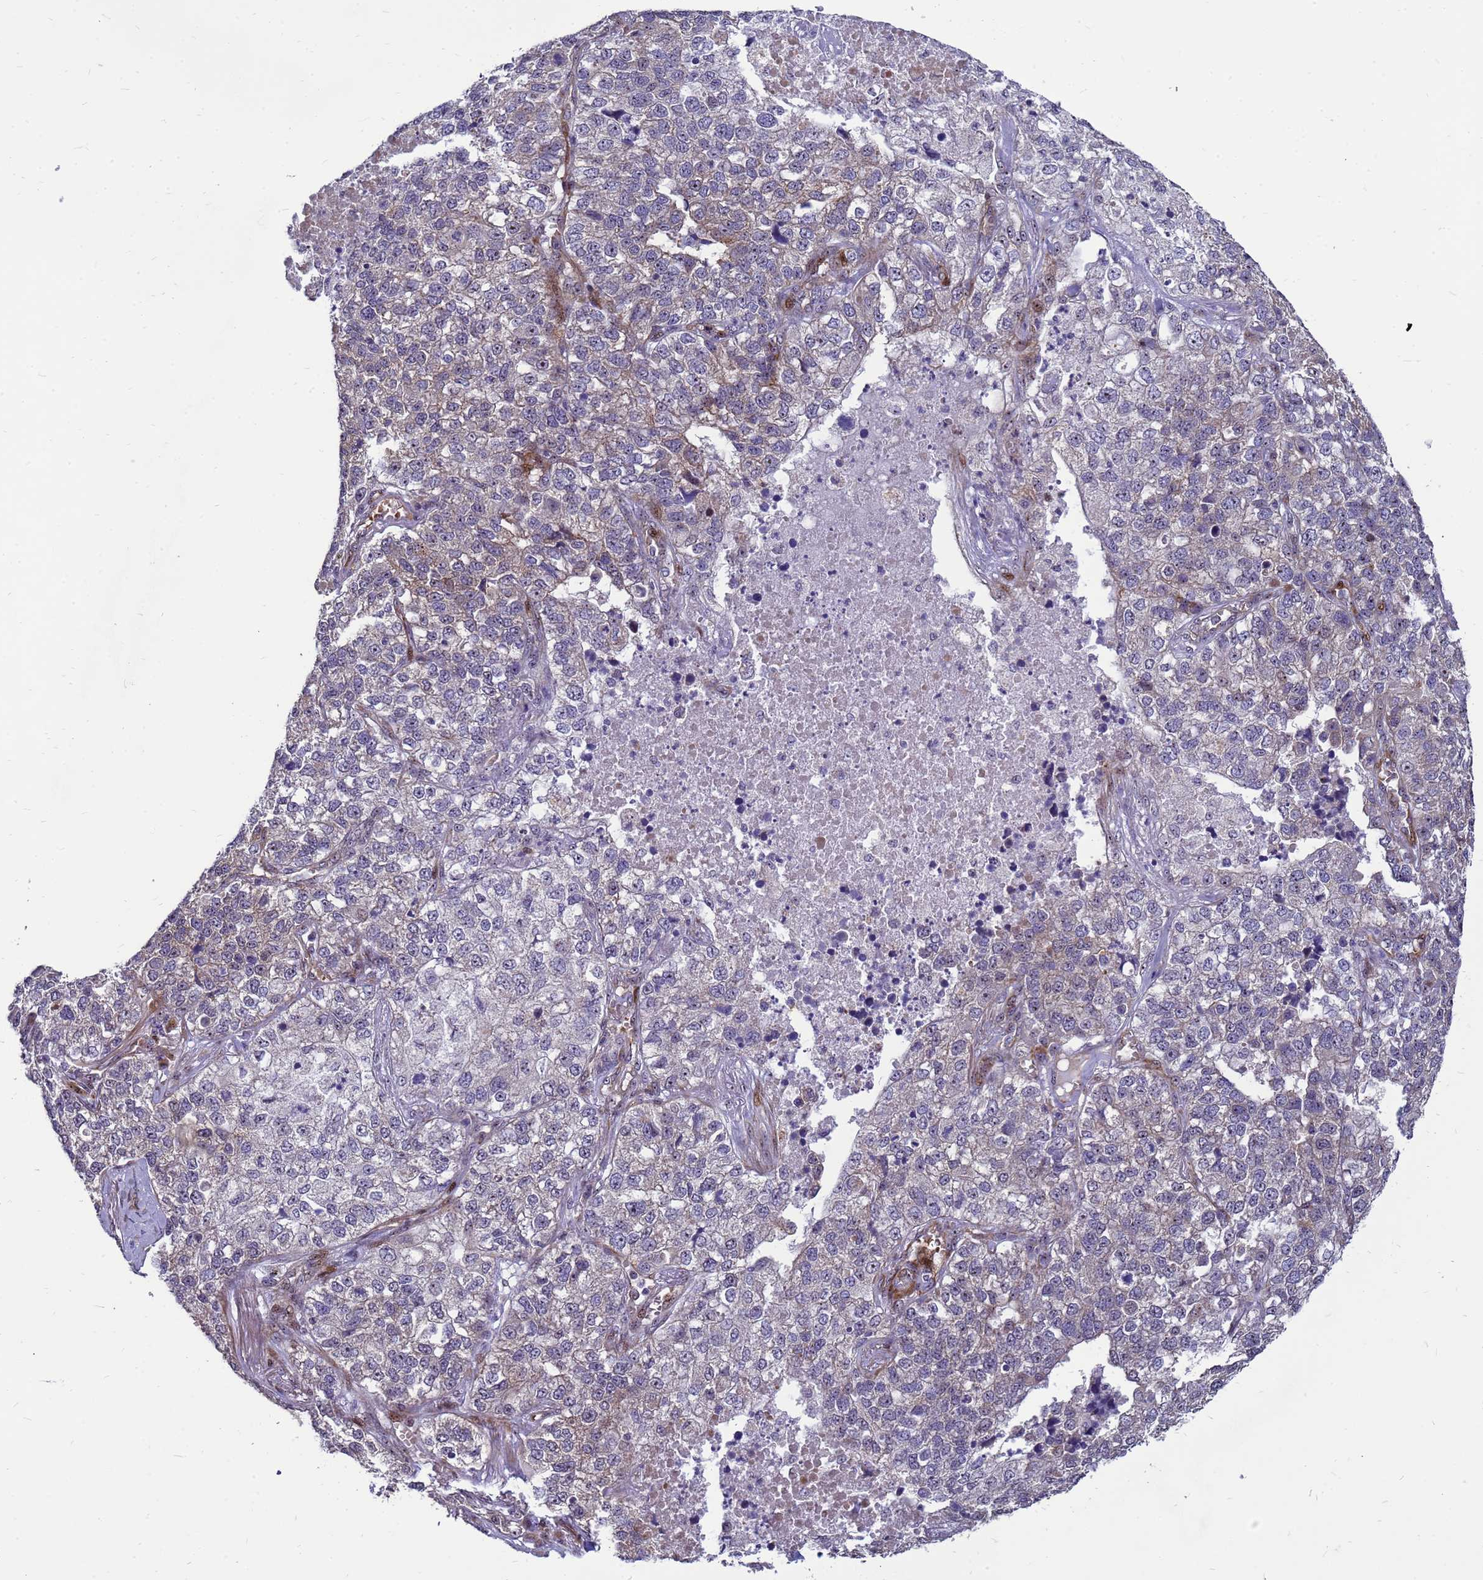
{"staining": {"intensity": "weak", "quantity": "<25%", "location": "cytoplasmic/membranous"}, "tissue": "lung cancer", "cell_type": "Tumor cells", "image_type": "cancer", "snomed": [{"axis": "morphology", "description": "Adenocarcinoma, NOS"}, {"axis": "topography", "description": "Lung"}], "caption": "A high-resolution photomicrograph shows immunohistochemistry staining of lung adenocarcinoma, which exhibits no significant expression in tumor cells.", "gene": "RSPO1", "patient": {"sex": "male", "age": 49}}